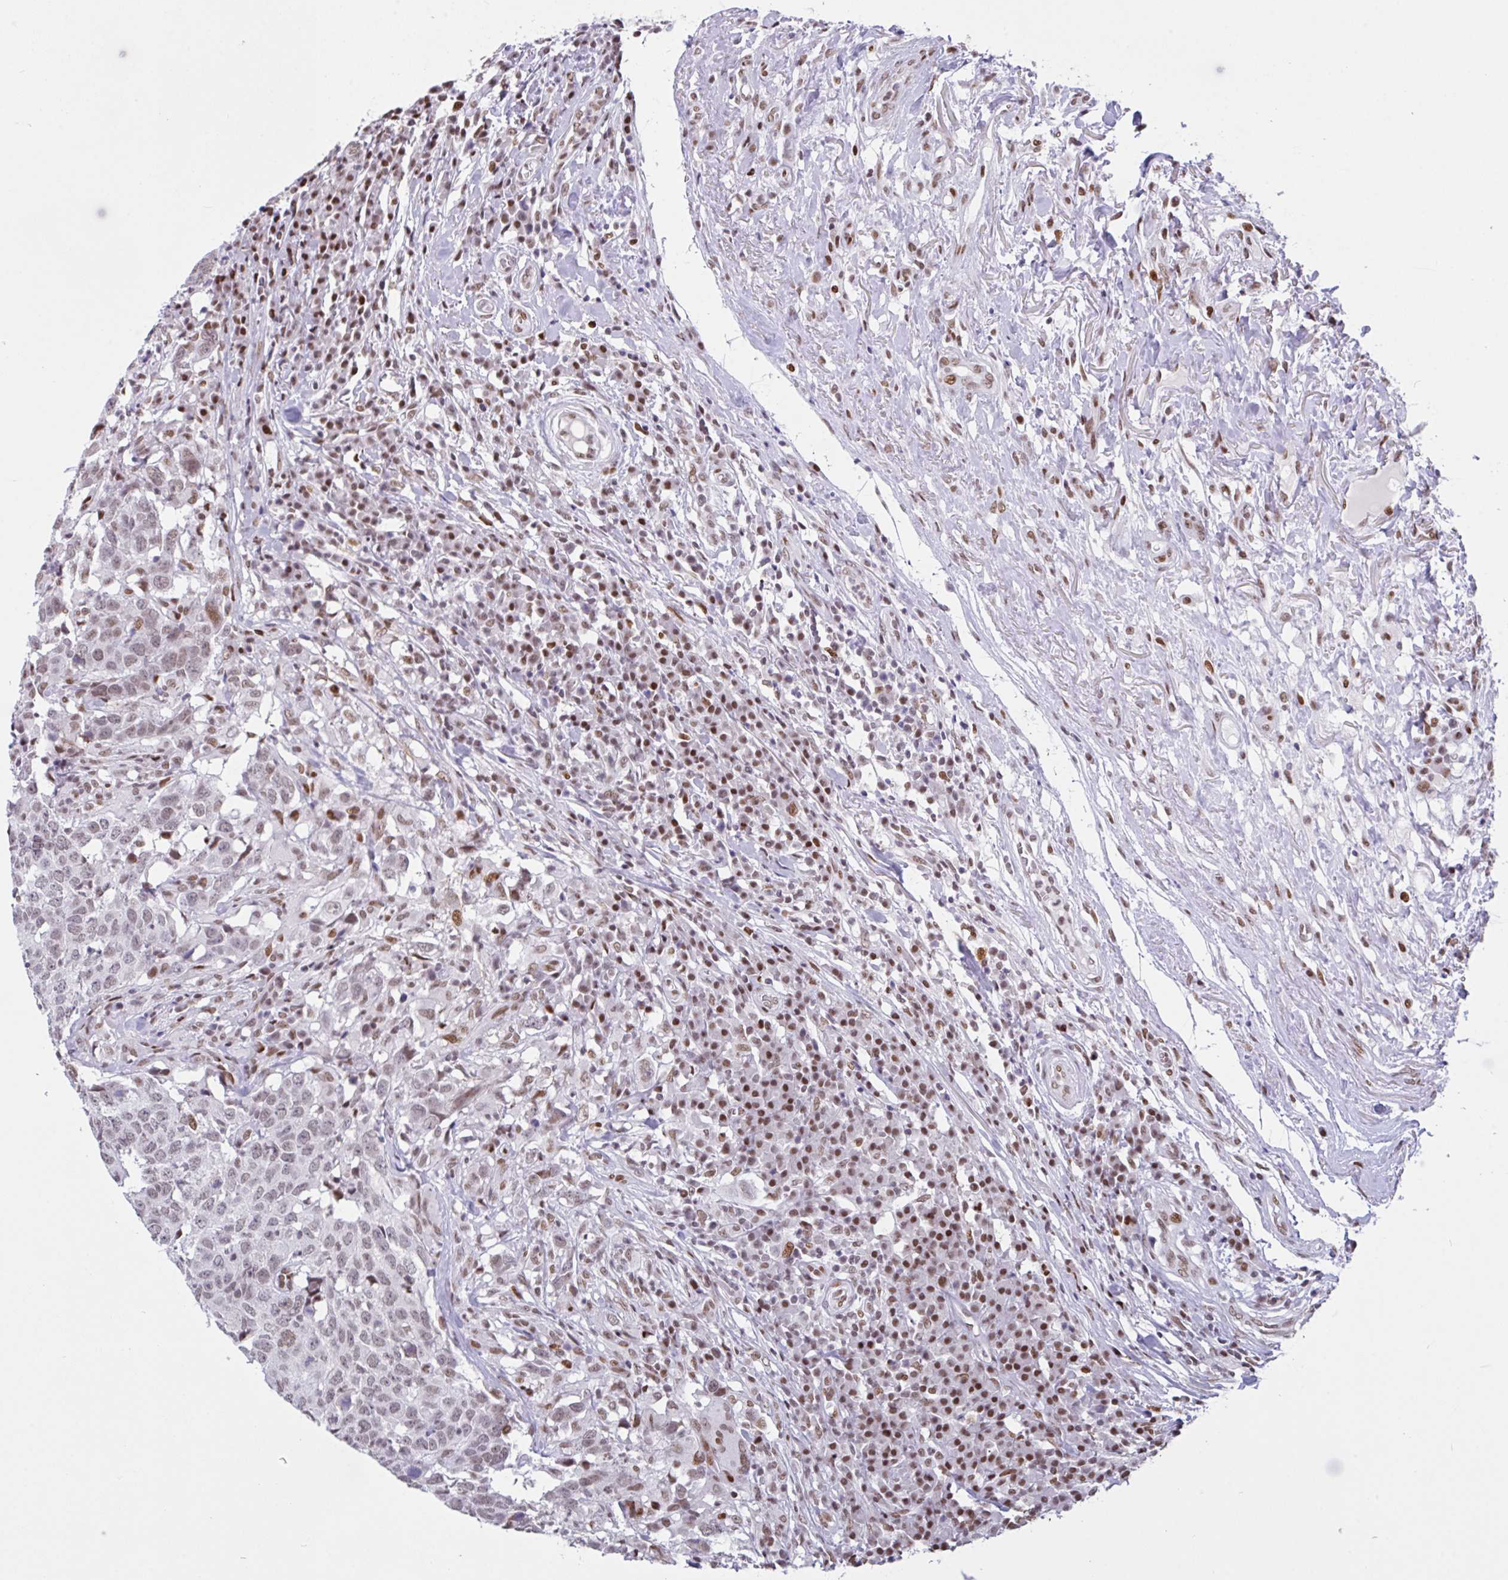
{"staining": {"intensity": "weak", "quantity": "25%-75%", "location": "nuclear"}, "tissue": "head and neck cancer", "cell_type": "Tumor cells", "image_type": "cancer", "snomed": [{"axis": "morphology", "description": "Normal tissue, NOS"}, {"axis": "morphology", "description": "Squamous cell carcinoma, NOS"}, {"axis": "topography", "description": "Skeletal muscle"}, {"axis": "topography", "description": "Vascular tissue"}, {"axis": "topography", "description": "Peripheral nerve tissue"}, {"axis": "topography", "description": "Head-Neck"}], "caption": "Tumor cells demonstrate weak nuclear staining in about 25%-75% of cells in head and neck cancer. The protein of interest is stained brown, and the nuclei are stained in blue (DAB (3,3'-diaminobenzidine) IHC with brightfield microscopy, high magnification).", "gene": "CLP1", "patient": {"sex": "male", "age": 66}}